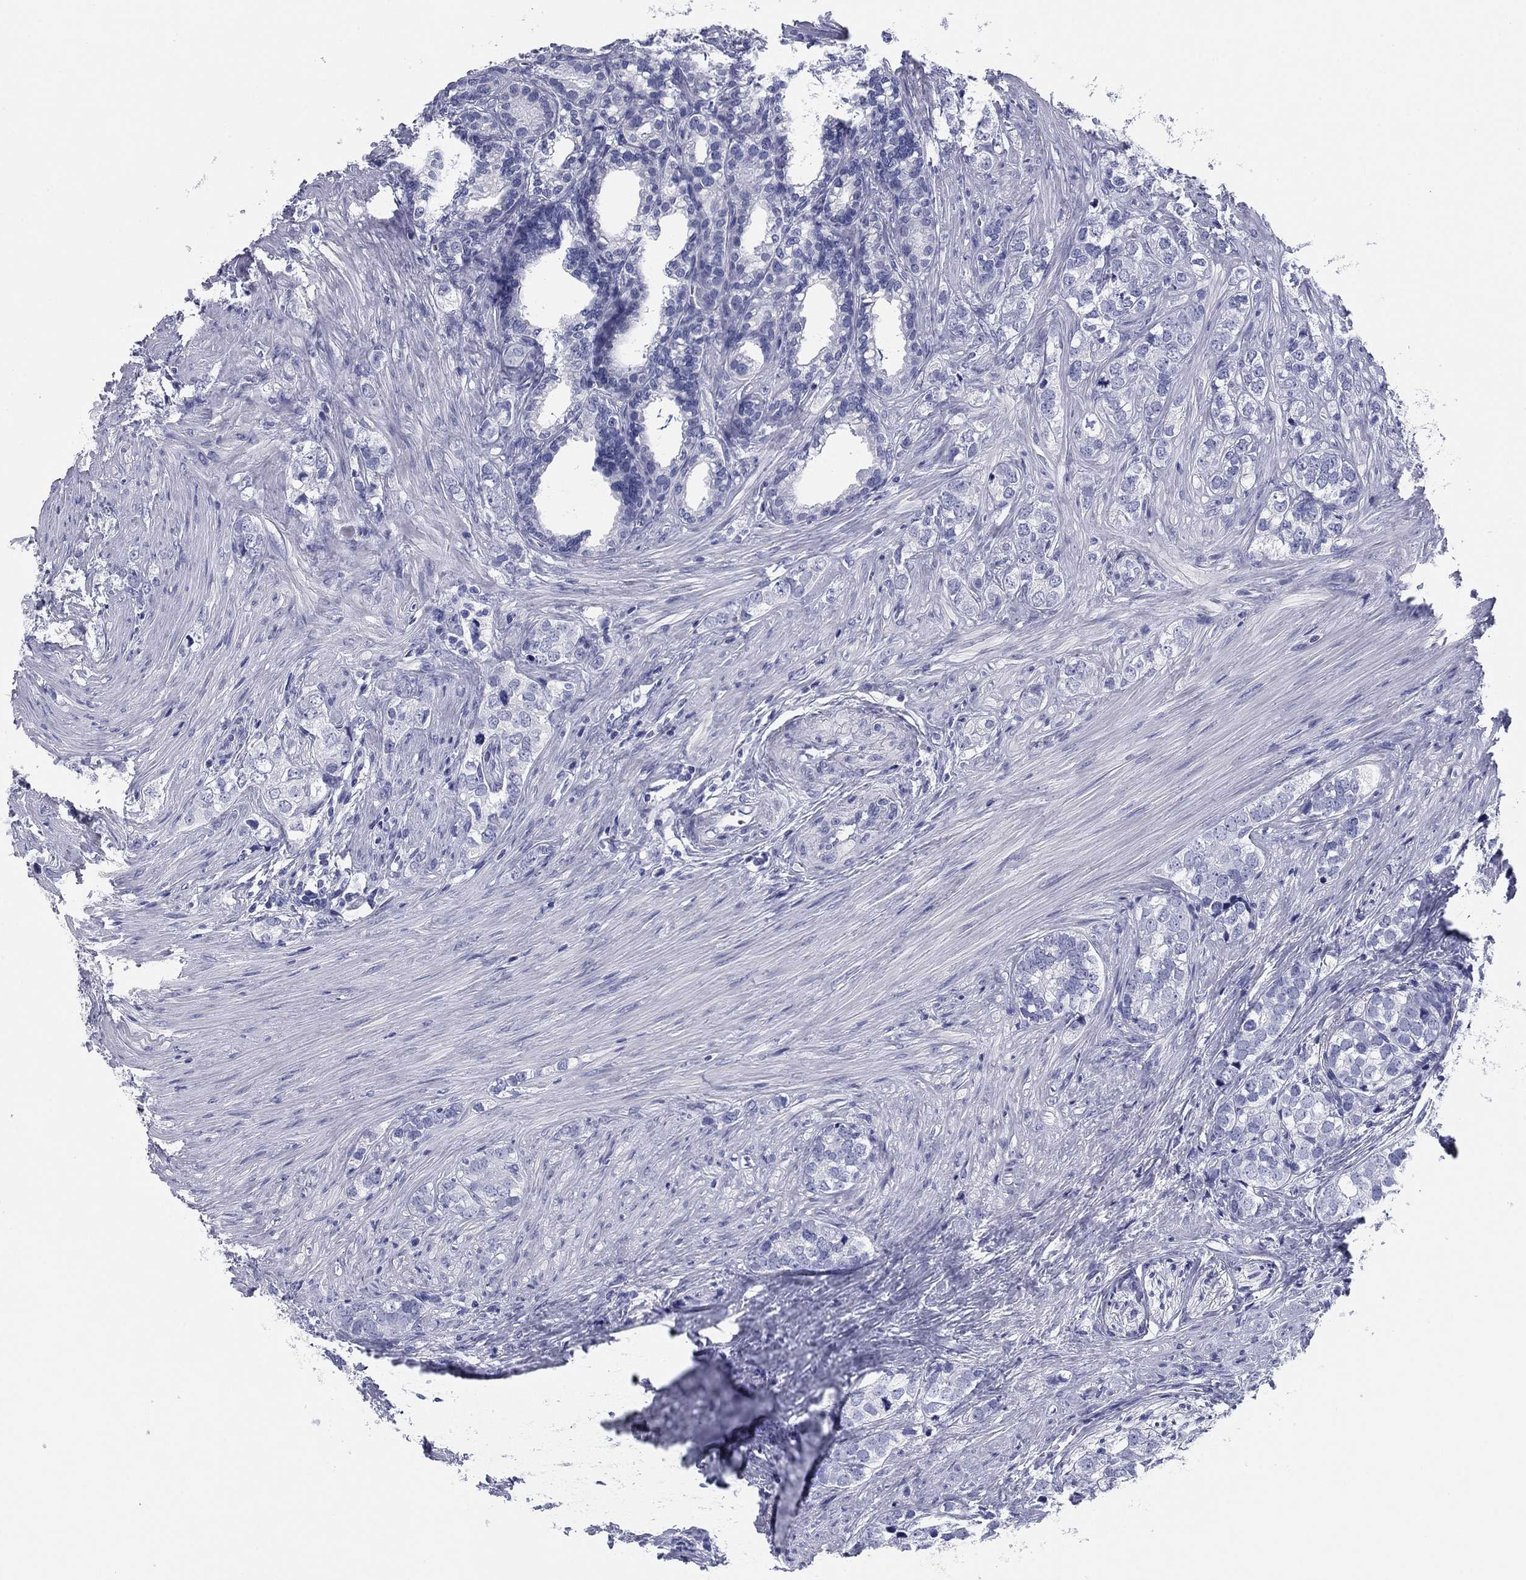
{"staining": {"intensity": "negative", "quantity": "none", "location": "none"}, "tissue": "prostate cancer", "cell_type": "Tumor cells", "image_type": "cancer", "snomed": [{"axis": "morphology", "description": "Adenocarcinoma, NOS"}, {"axis": "topography", "description": "Prostate and seminal vesicle, NOS"}], "caption": "This is an immunohistochemistry (IHC) photomicrograph of prostate adenocarcinoma. There is no positivity in tumor cells.", "gene": "KCNH1", "patient": {"sex": "male", "age": 63}}